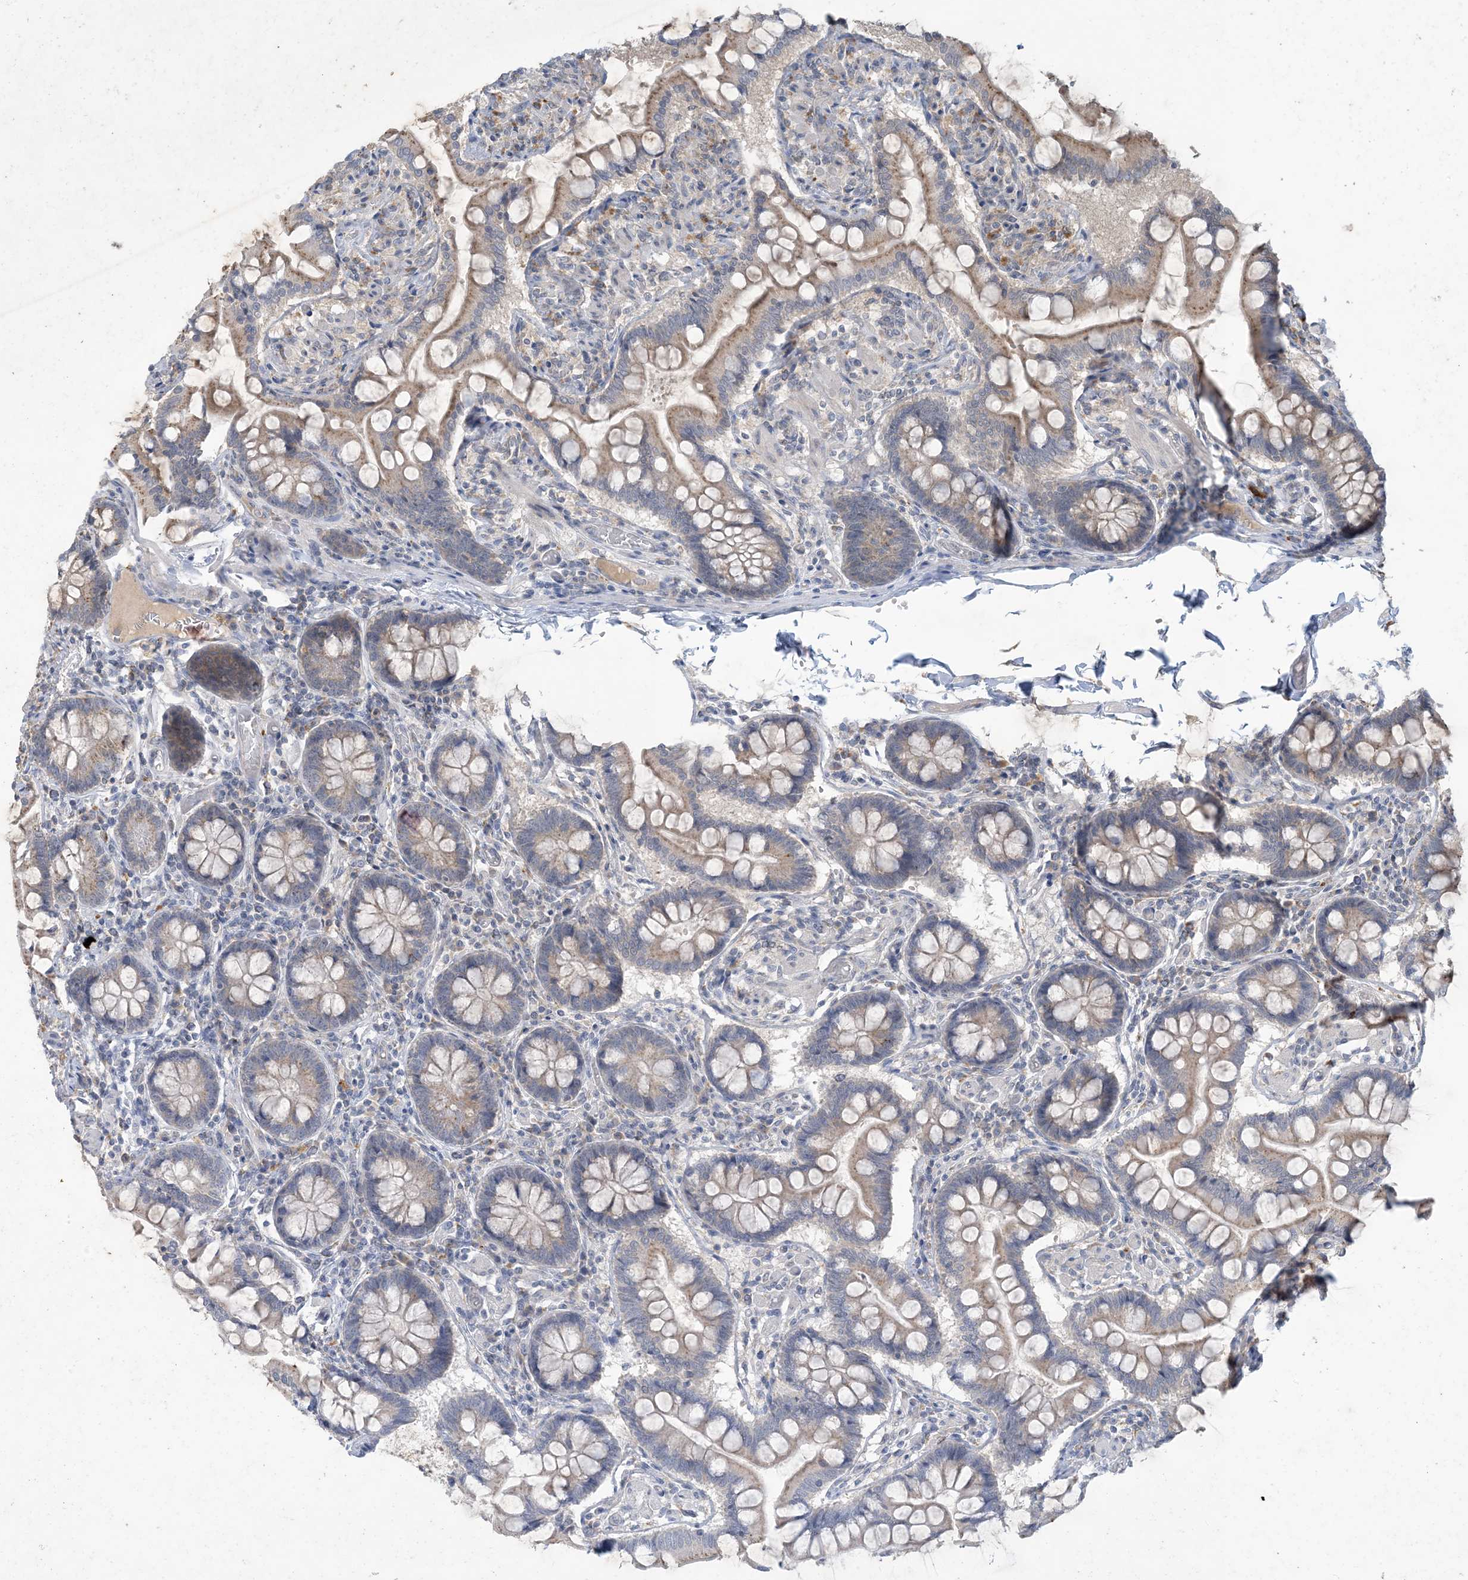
{"staining": {"intensity": "moderate", "quantity": "25%-75%", "location": "cytoplasmic/membranous"}, "tissue": "small intestine", "cell_type": "Glandular cells", "image_type": "normal", "snomed": [{"axis": "morphology", "description": "Normal tissue, NOS"}, {"axis": "topography", "description": "Small intestine"}], "caption": "Immunohistochemical staining of normal human small intestine exhibits moderate cytoplasmic/membranous protein positivity in about 25%-75% of glandular cells.", "gene": "MRPS18A", "patient": {"sex": "male", "age": 41}}